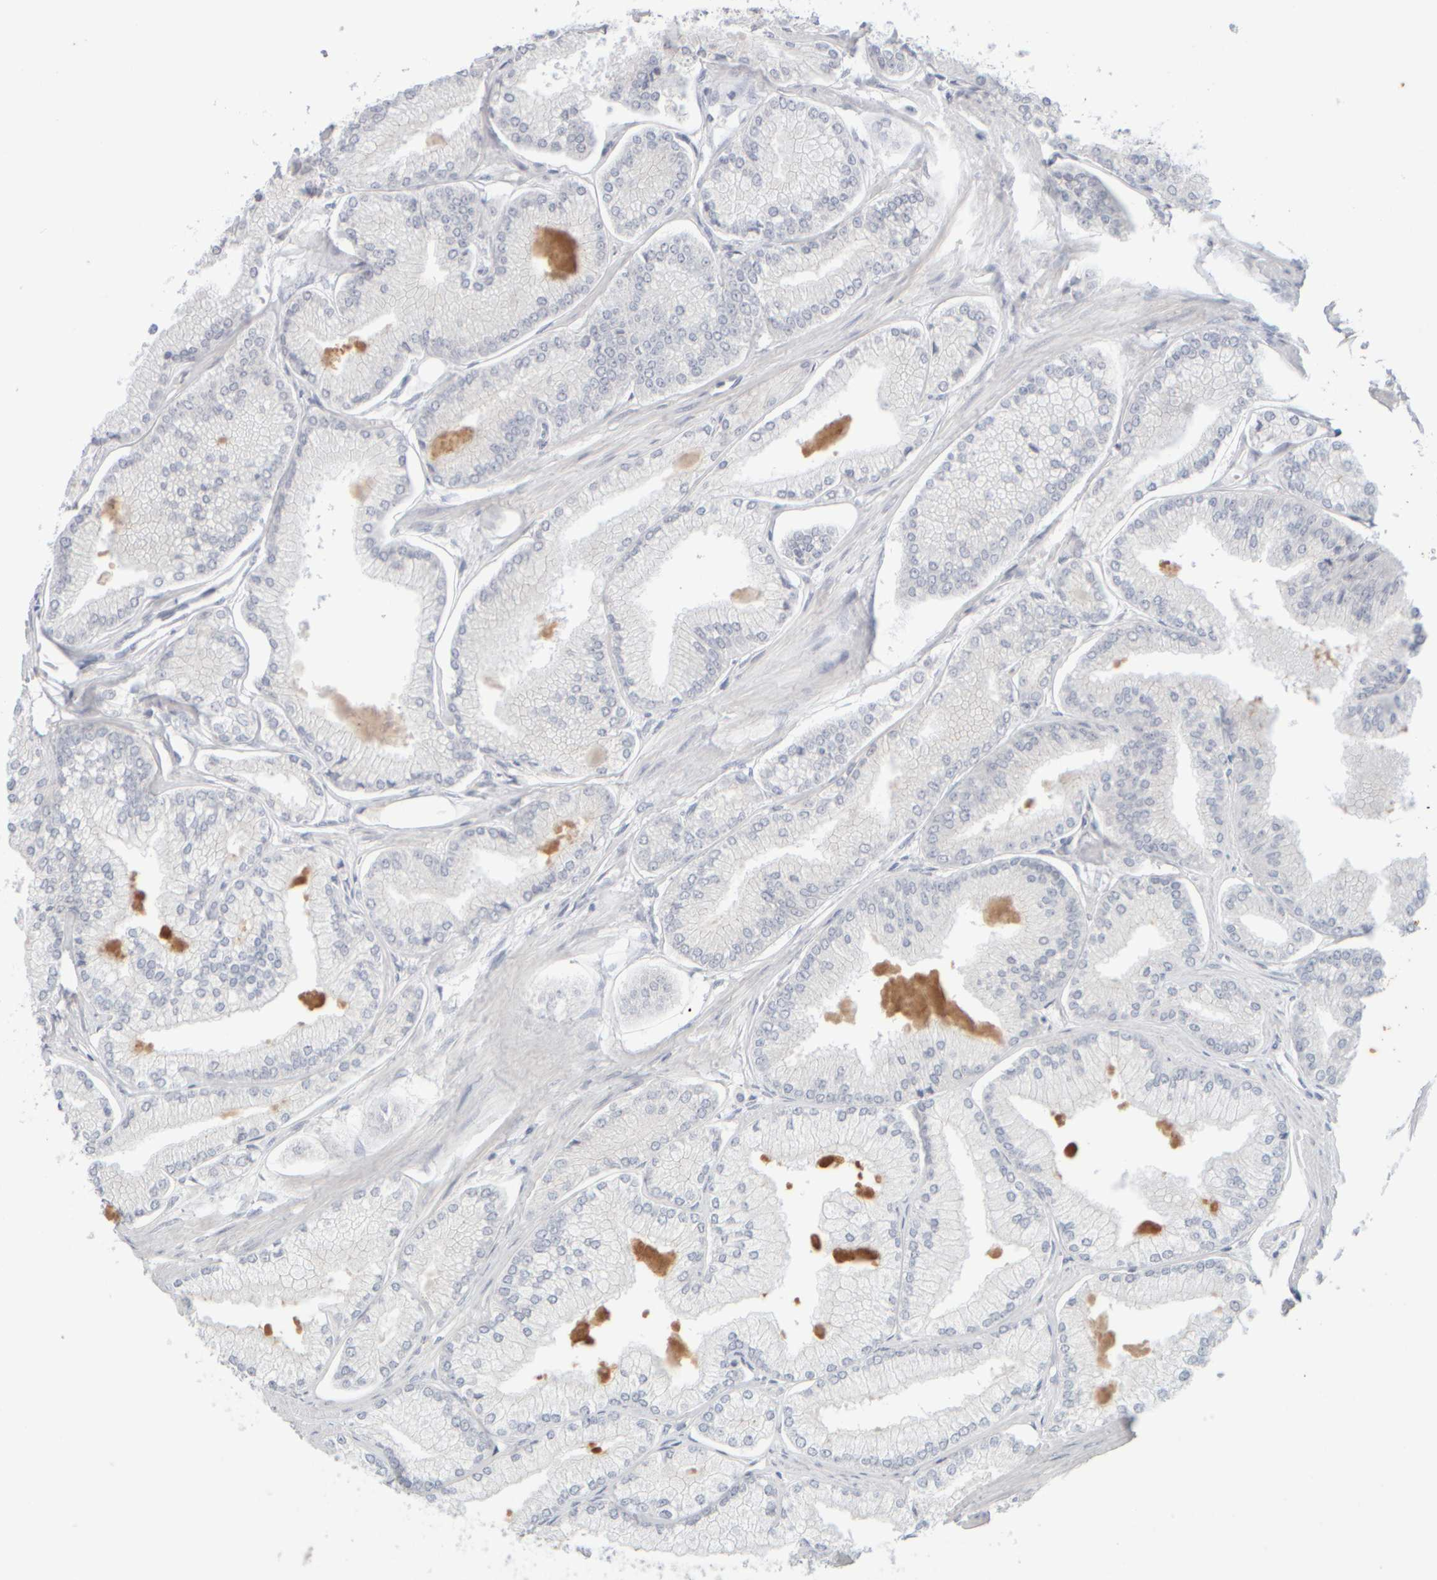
{"staining": {"intensity": "negative", "quantity": "none", "location": "none"}, "tissue": "prostate cancer", "cell_type": "Tumor cells", "image_type": "cancer", "snomed": [{"axis": "morphology", "description": "Adenocarcinoma, Low grade"}, {"axis": "topography", "description": "Prostate"}], "caption": "A high-resolution micrograph shows immunohistochemistry staining of prostate low-grade adenocarcinoma, which displays no significant positivity in tumor cells.", "gene": "GOPC", "patient": {"sex": "male", "age": 52}}